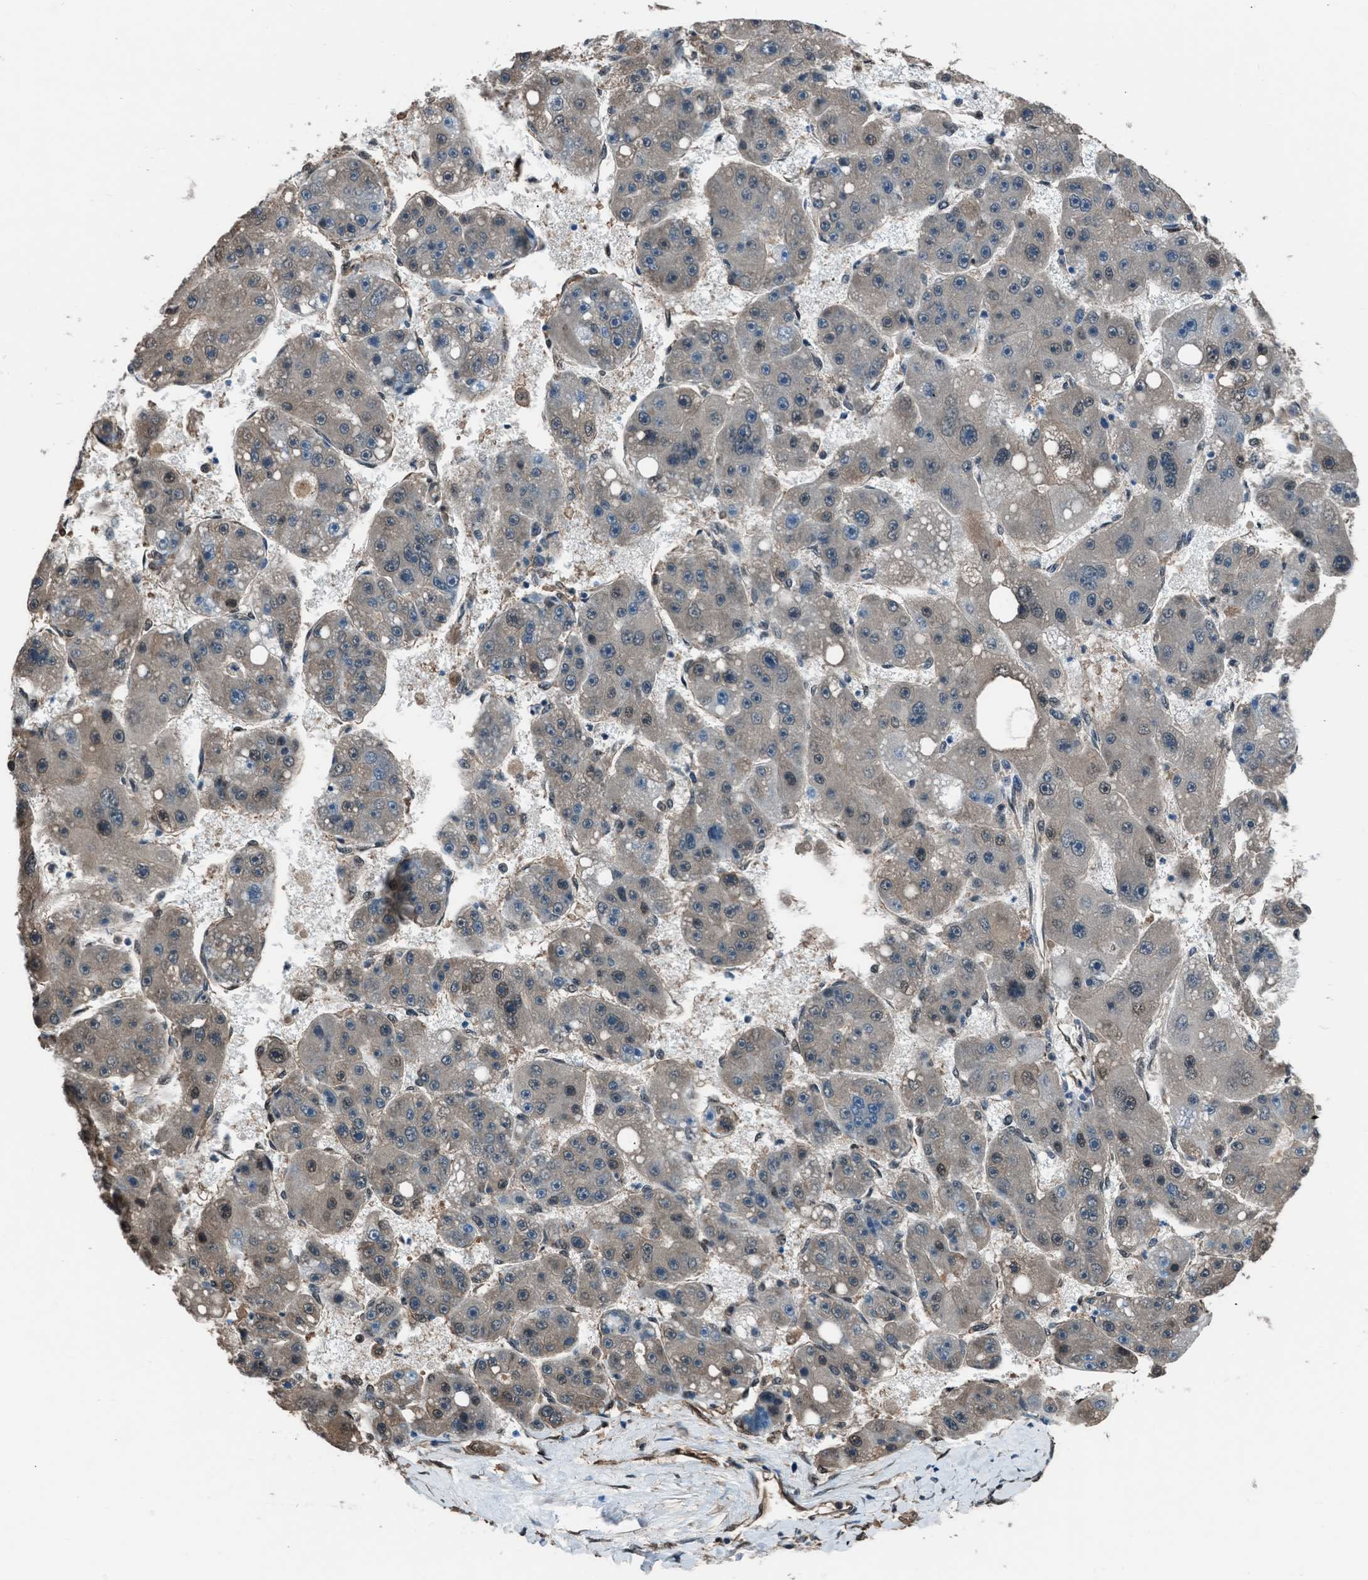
{"staining": {"intensity": "moderate", "quantity": "<25%", "location": "cytoplasmic/membranous,nuclear"}, "tissue": "liver cancer", "cell_type": "Tumor cells", "image_type": "cancer", "snomed": [{"axis": "morphology", "description": "Carcinoma, Hepatocellular, NOS"}, {"axis": "topography", "description": "Liver"}], "caption": "Immunohistochemical staining of hepatocellular carcinoma (liver) displays low levels of moderate cytoplasmic/membranous and nuclear positivity in about <25% of tumor cells. (DAB IHC with brightfield microscopy, high magnification).", "gene": "YWHAG", "patient": {"sex": "female", "age": 61}}